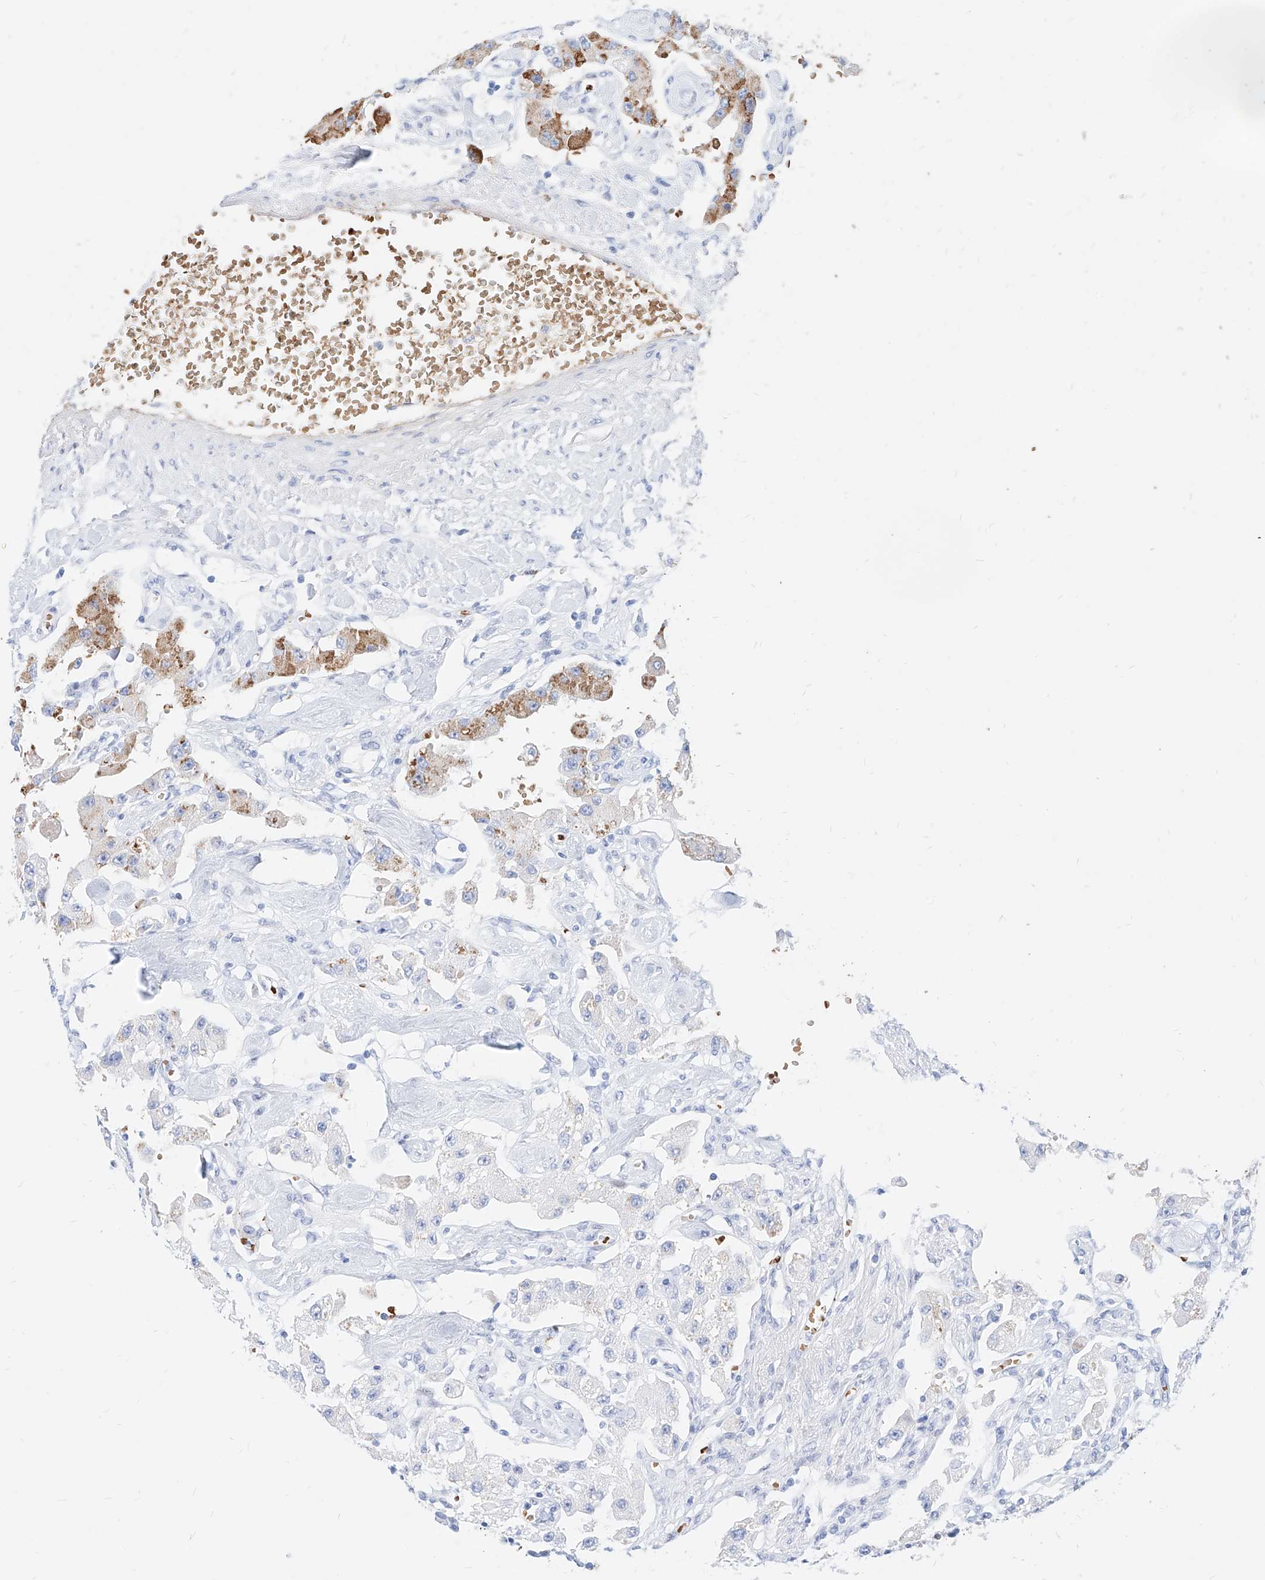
{"staining": {"intensity": "negative", "quantity": "none", "location": "none"}, "tissue": "carcinoid", "cell_type": "Tumor cells", "image_type": "cancer", "snomed": [{"axis": "morphology", "description": "Carcinoid, malignant, NOS"}, {"axis": "topography", "description": "Pancreas"}], "caption": "A photomicrograph of human carcinoid (malignant) is negative for staining in tumor cells.", "gene": "ZFP42", "patient": {"sex": "male", "age": 41}}